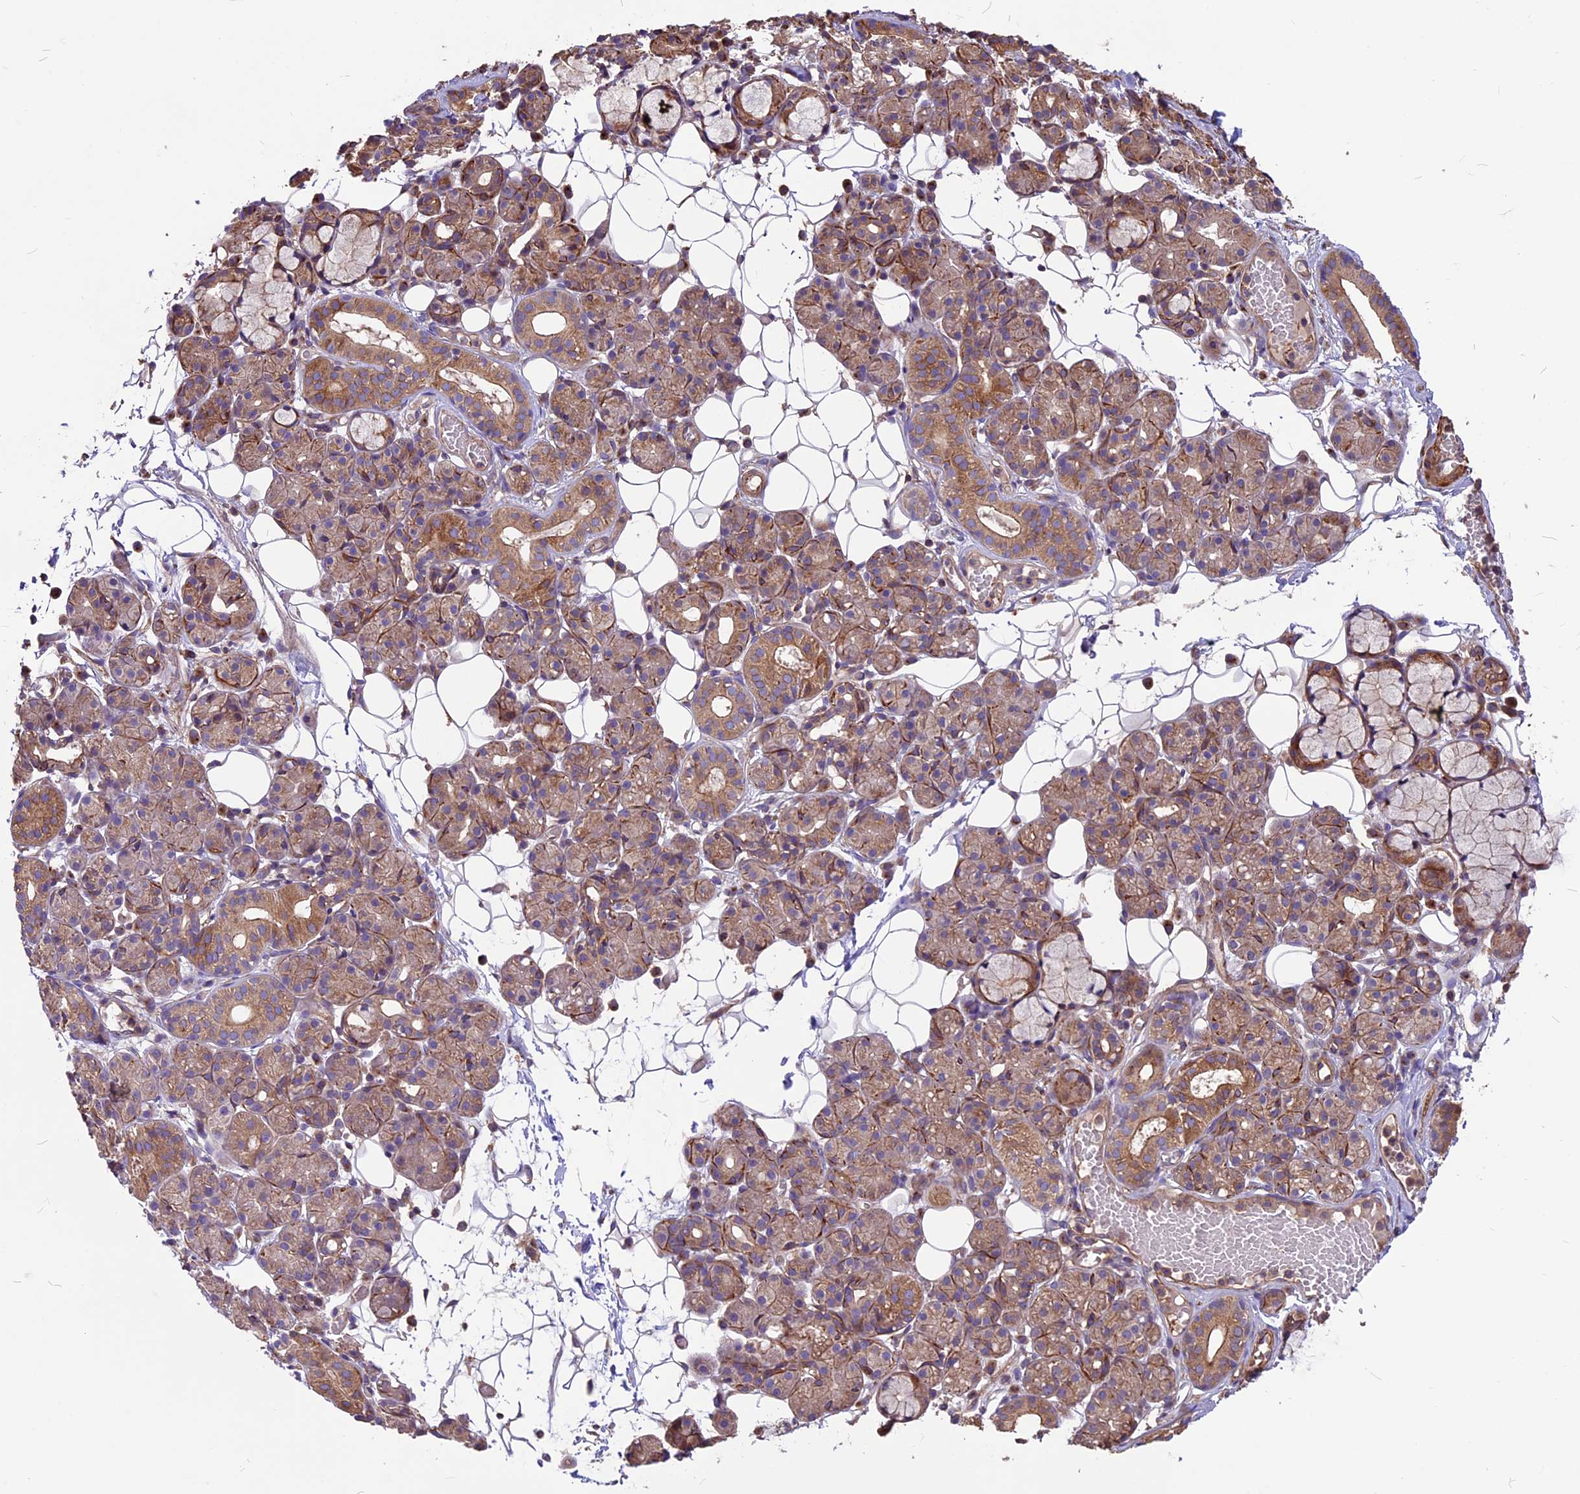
{"staining": {"intensity": "moderate", "quantity": "25%-75%", "location": "cytoplasmic/membranous"}, "tissue": "salivary gland", "cell_type": "Glandular cells", "image_type": "normal", "snomed": [{"axis": "morphology", "description": "Normal tissue, NOS"}, {"axis": "topography", "description": "Salivary gland"}], "caption": "The histopathology image displays staining of normal salivary gland, revealing moderate cytoplasmic/membranous protein expression (brown color) within glandular cells. (DAB (3,3'-diaminobenzidine) IHC, brown staining for protein, blue staining for nuclei).", "gene": "ANO3", "patient": {"sex": "male", "age": 63}}